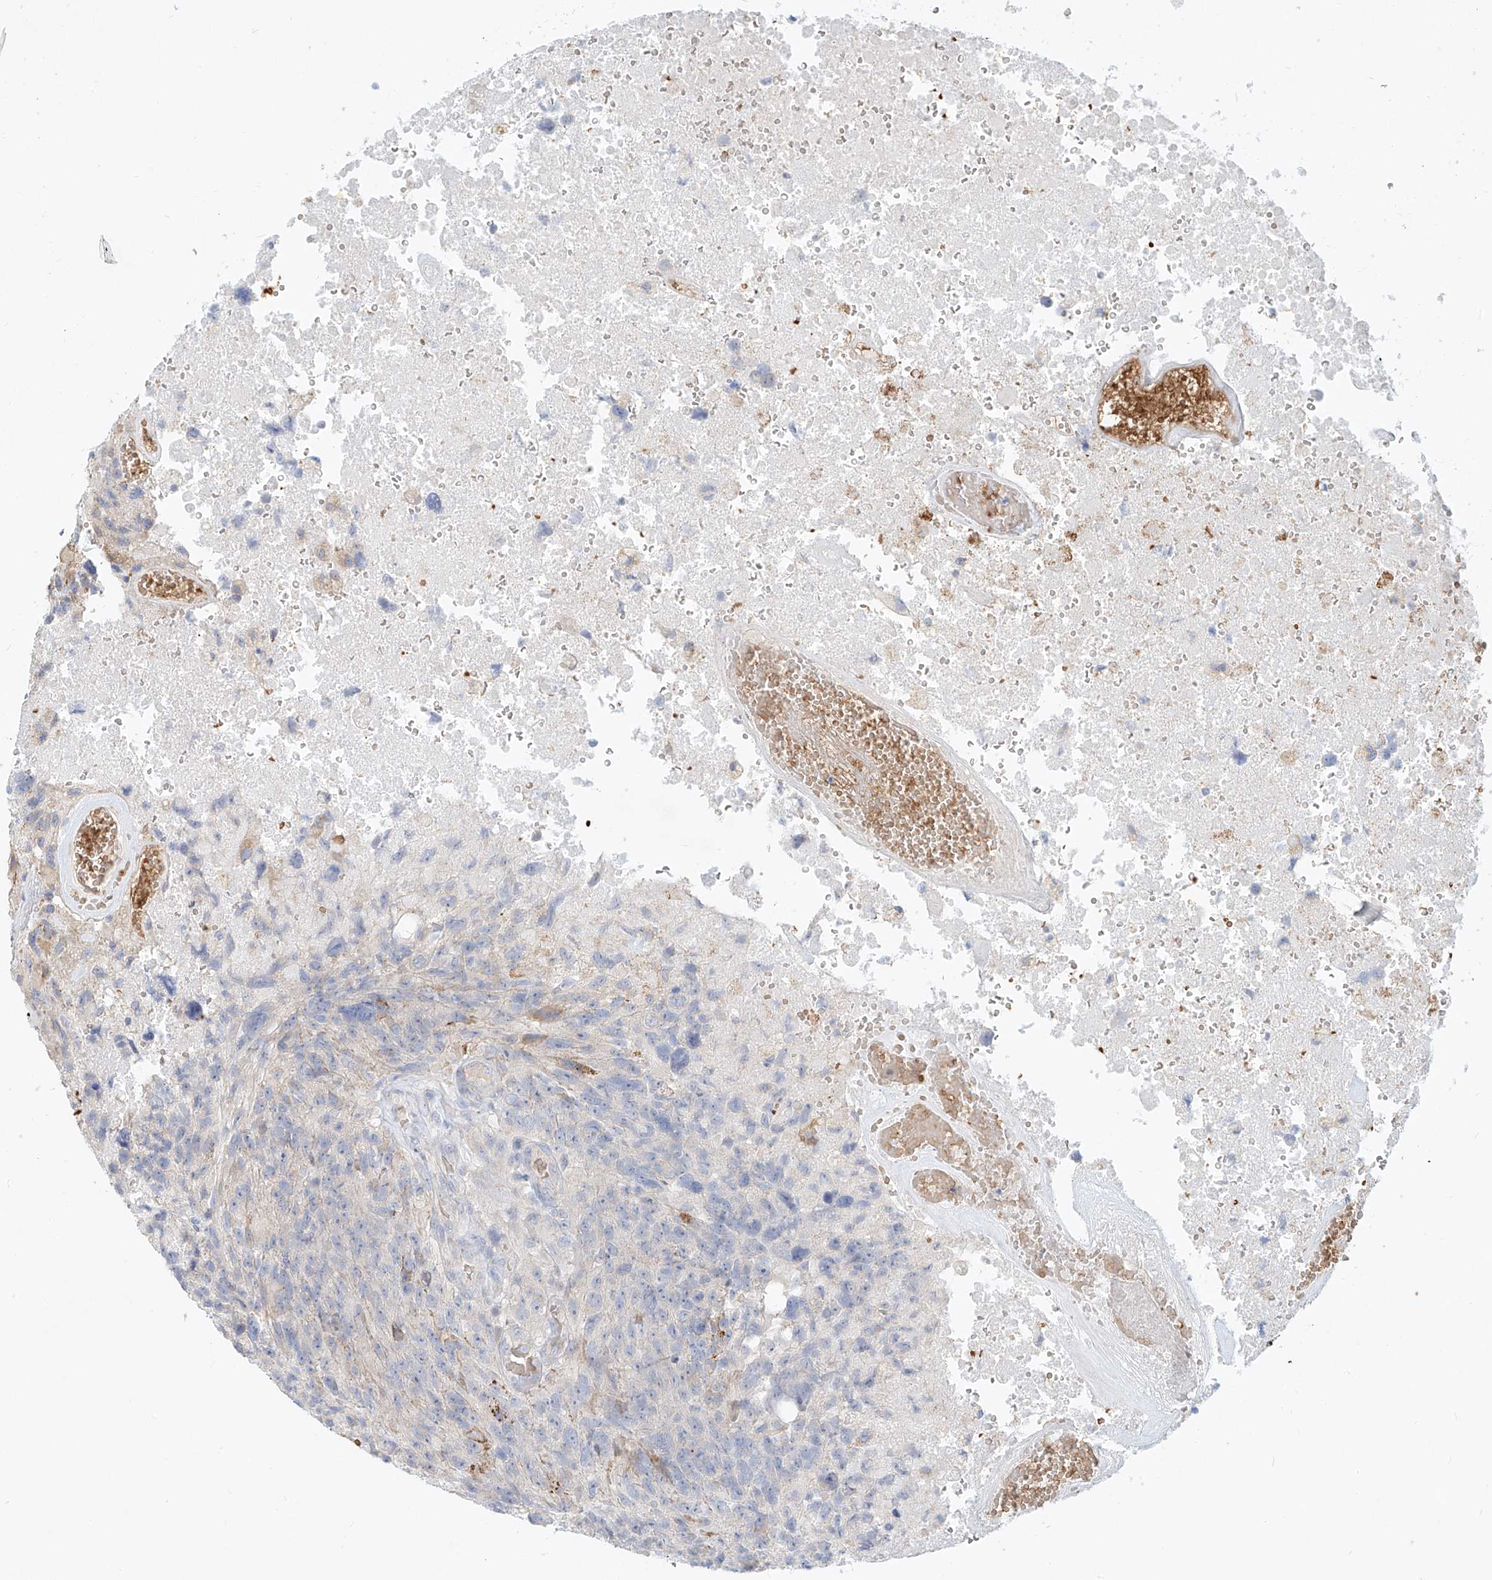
{"staining": {"intensity": "moderate", "quantity": ">75%", "location": "cytoplasmic/membranous"}, "tissue": "glioma", "cell_type": "Tumor cells", "image_type": "cancer", "snomed": [{"axis": "morphology", "description": "Glioma, malignant, High grade"}, {"axis": "topography", "description": "Brain"}], "caption": "Malignant glioma (high-grade) stained for a protein (brown) shows moderate cytoplasmic/membranous positive positivity in about >75% of tumor cells.", "gene": "SYTL3", "patient": {"sex": "male", "age": 69}}